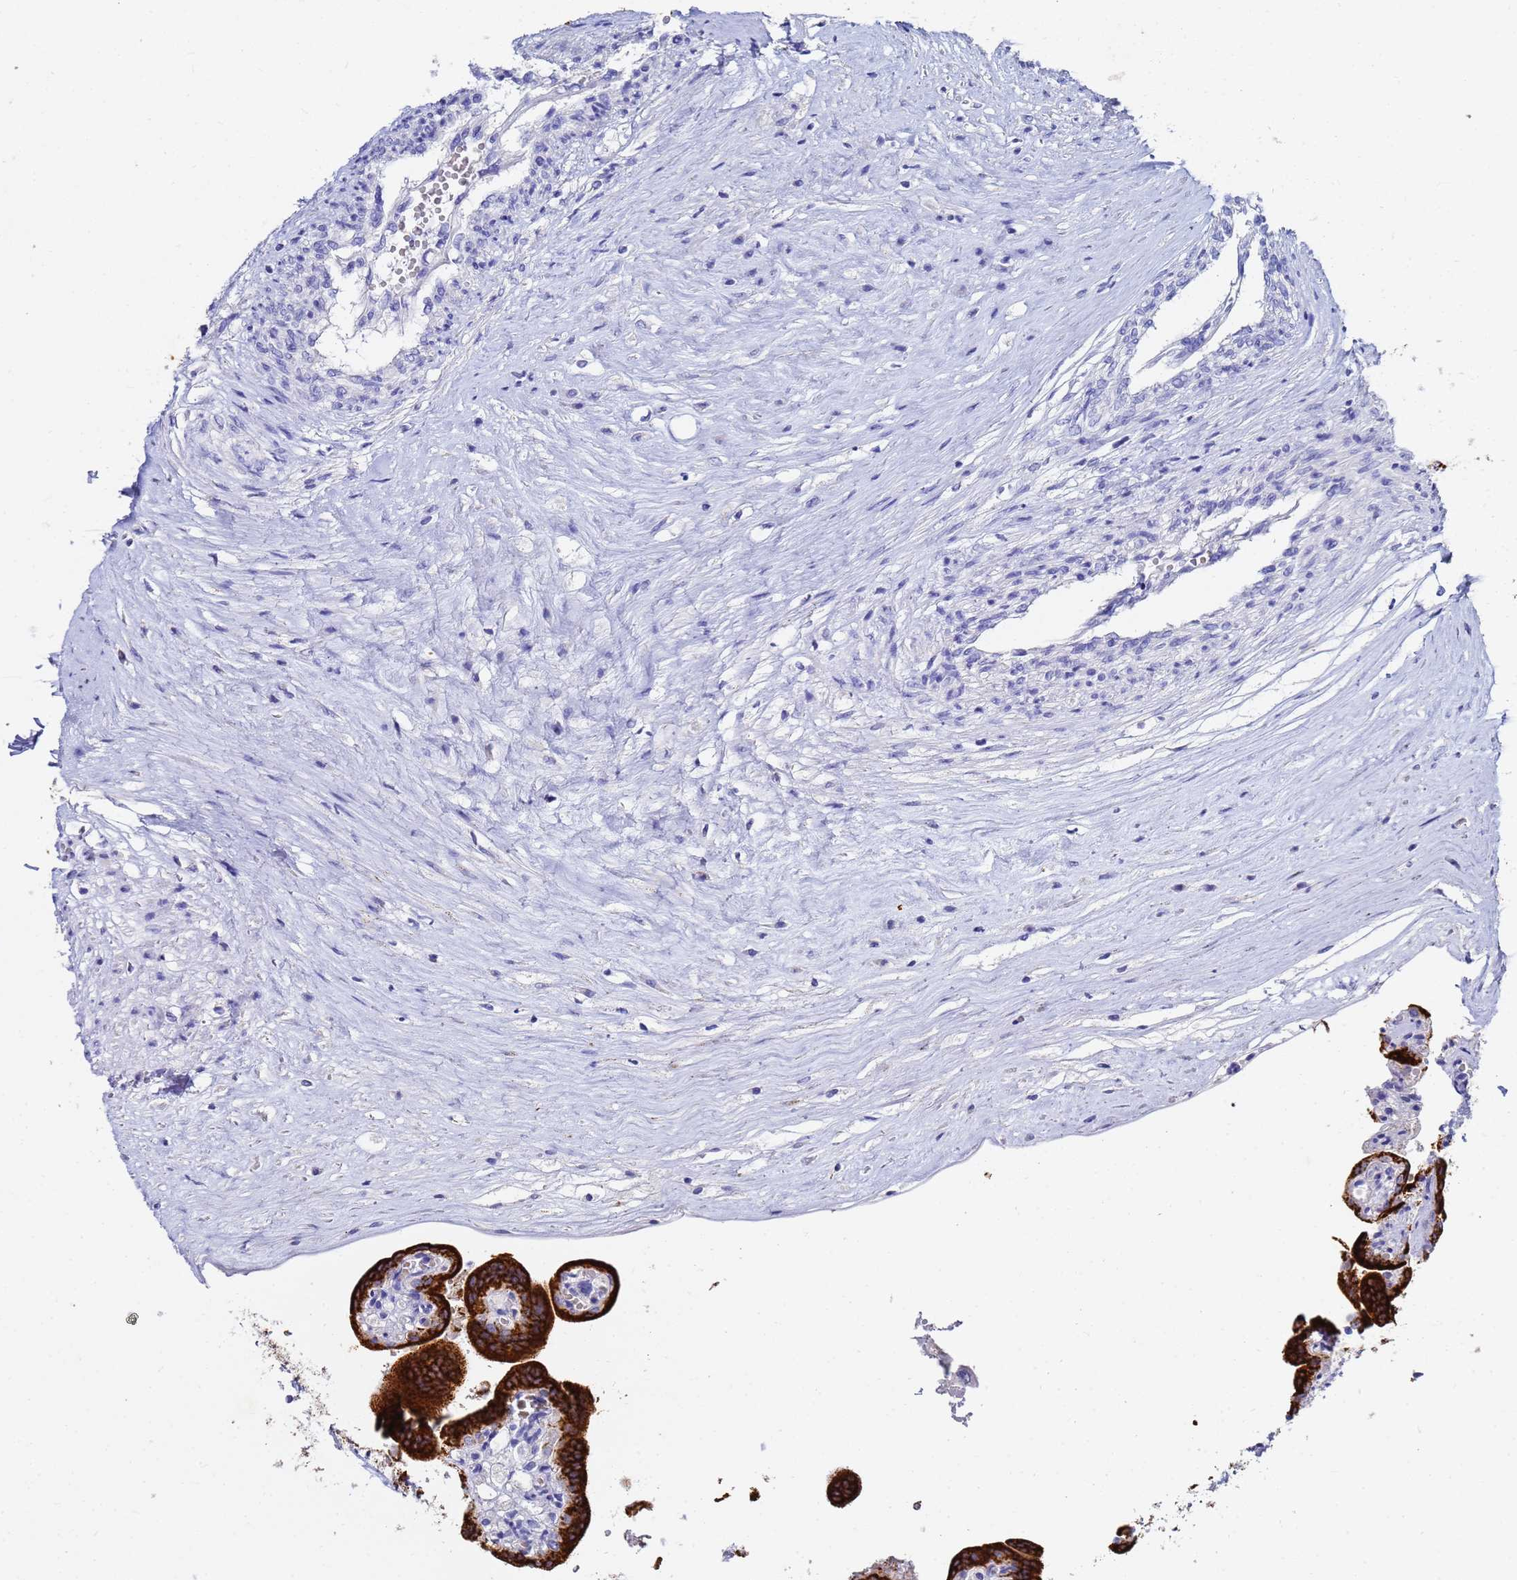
{"staining": {"intensity": "strong", "quantity": ">75%", "location": "cytoplasmic/membranous"}, "tissue": "placenta", "cell_type": "Trophoblastic cells", "image_type": "normal", "snomed": [{"axis": "morphology", "description": "Normal tissue, NOS"}, {"axis": "topography", "description": "Placenta"}], "caption": "Immunohistochemical staining of normal placenta displays >75% levels of strong cytoplasmic/membranous protein staining in approximately >75% of trophoblastic cells.", "gene": "C2orf72", "patient": {"sex": "female", "age": 37}}